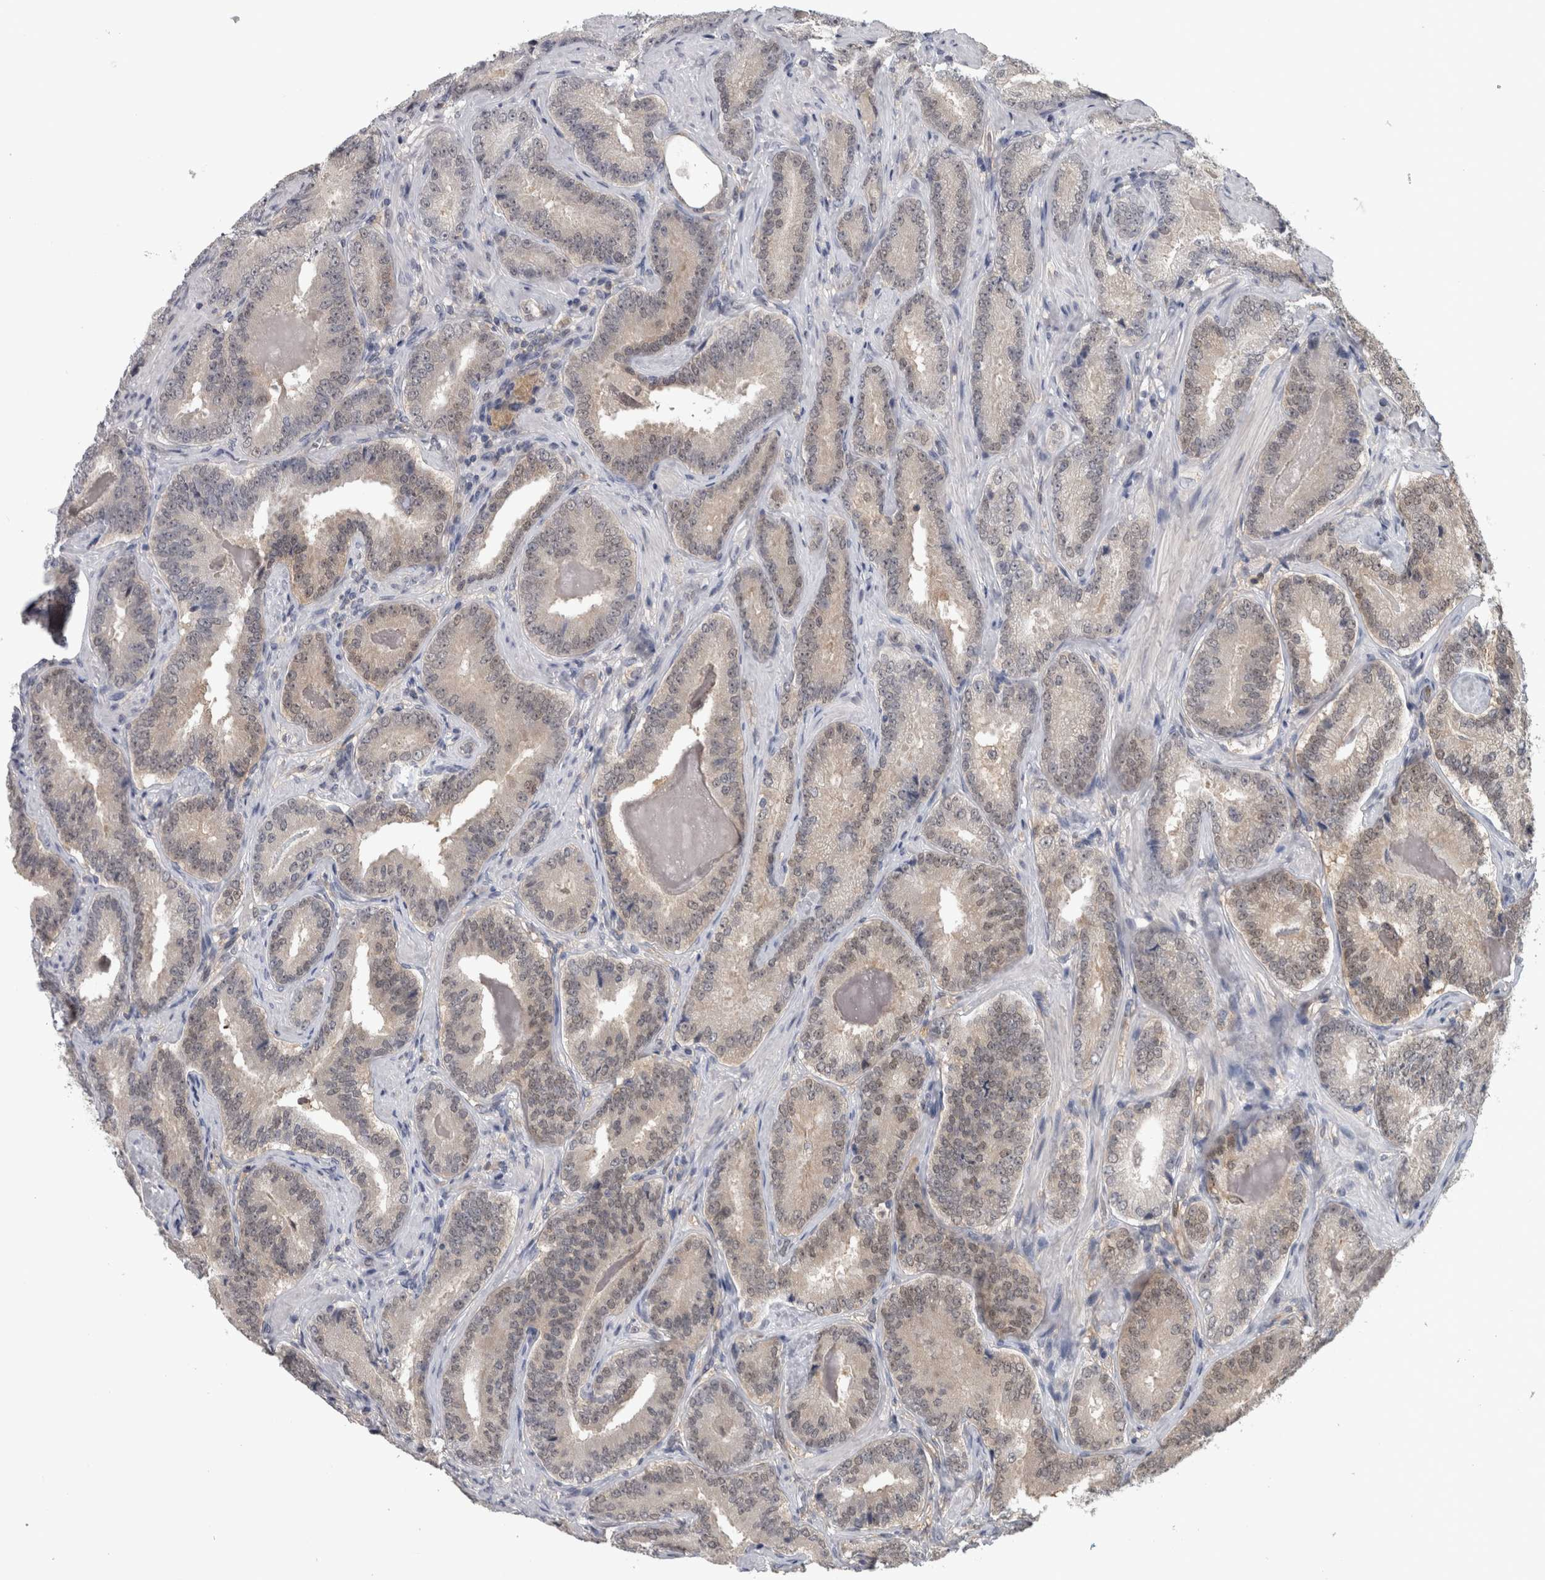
{"staining": {"intensity": "weak", "quantity": "<25%", "location": "nuclear"}, "tissue": "prostate cancer", "cell_type": "Tumor cells", "image_type": "cancer", "snomed": [{"axis": "morphology", "description": "Adenocarcinoma, Low grade"}, {"axis": "topography", "description": "Prostate"}], "caption": "High power microscopy histopathology image of an IHC micrograph of prostate low-grade adenocarcinoma, revealing no significant expression in tumor cells. Brightfield microscopy of IHC stained with DAB (3,3'-diaminobenzidine) (brown) and hematoxylin (blue), captured at high magnification.", "gene": "NAPRT", "patient": {"sex": "male", "age": 51}}